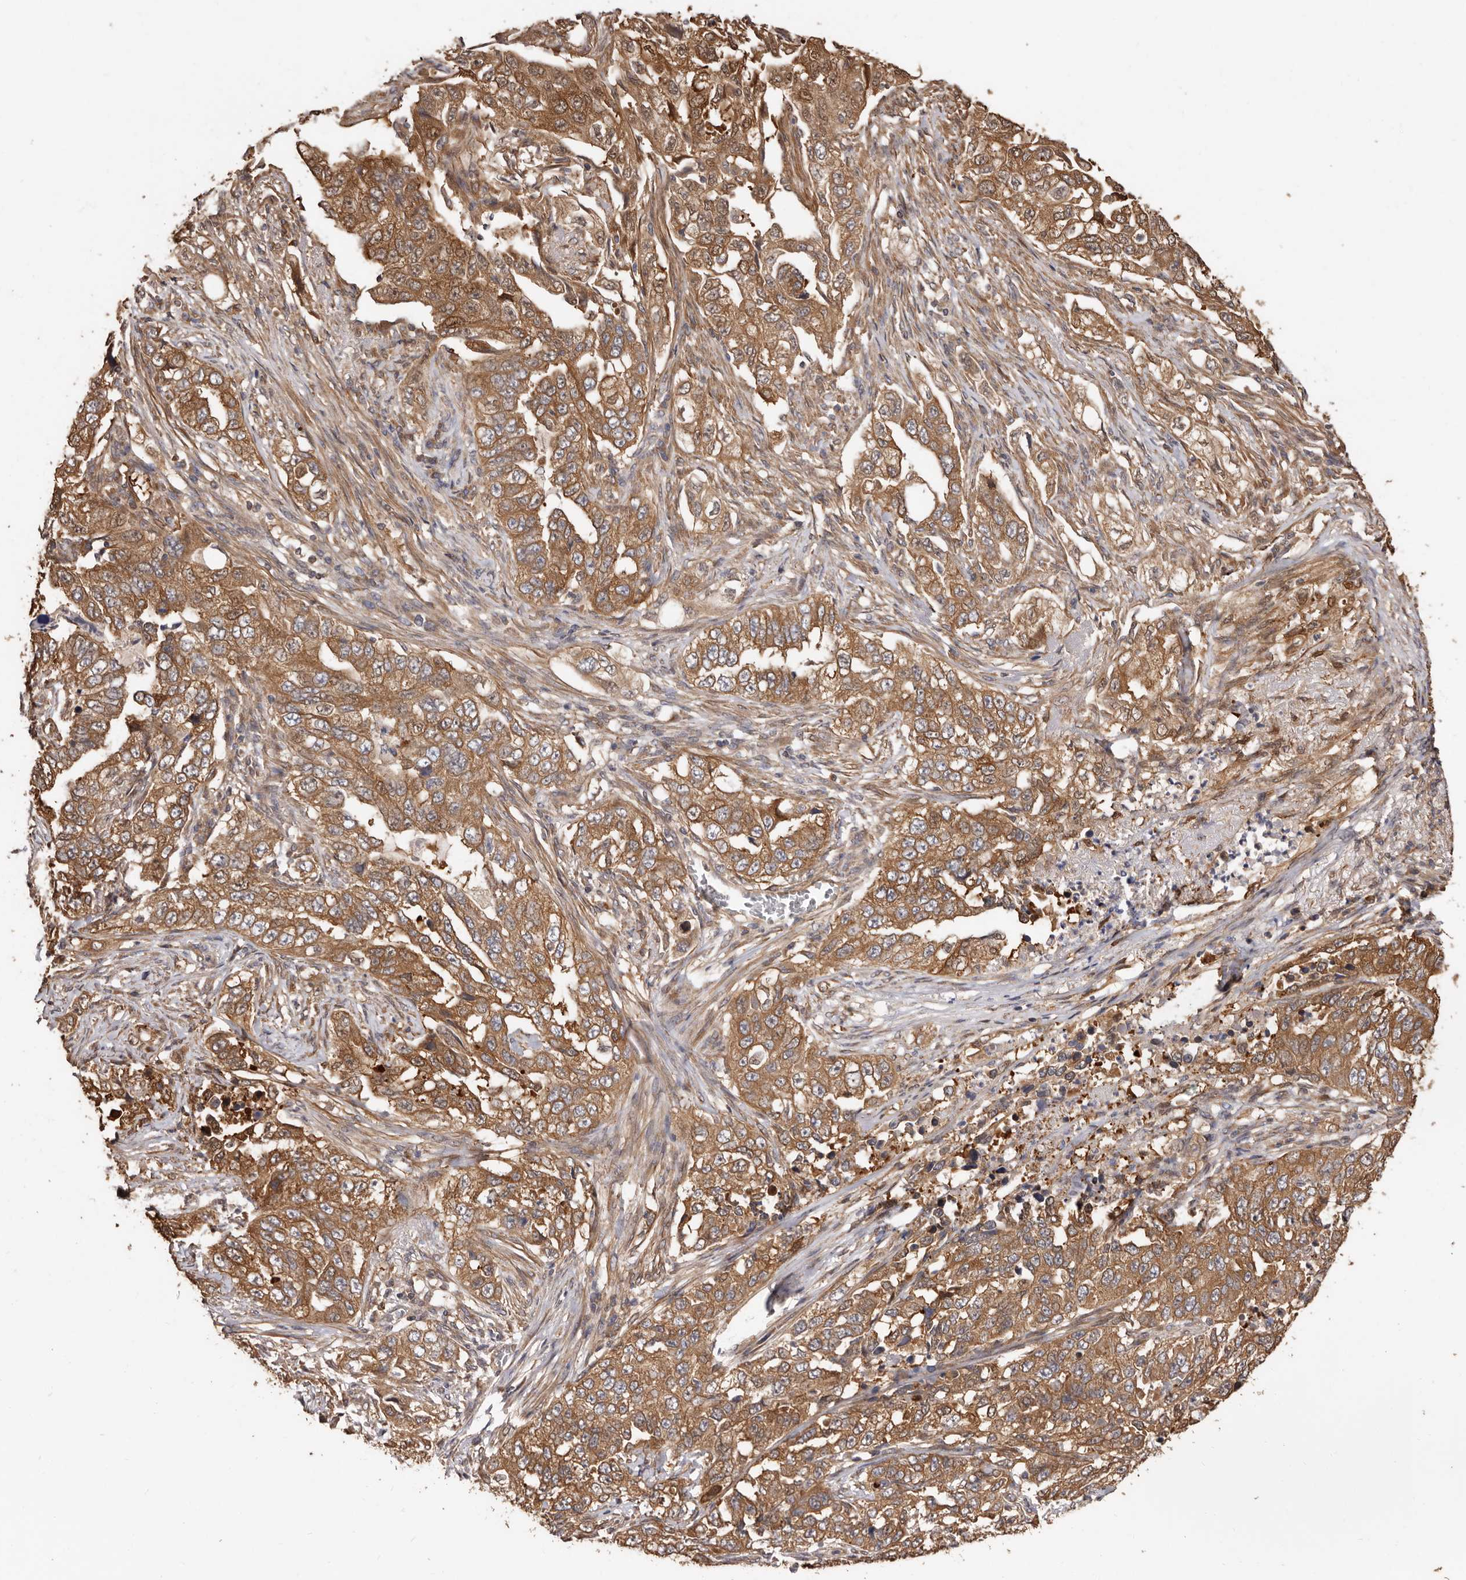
{"staining": {"intensity": "moderate", "quantity": ">75%", "location": "cytoplasmic/membranous"}, "tissue": "lung cancer", "cell_type": "Tumor cells", "image_type": "cancer", "snomed": [{"axis": "morphology", "description": "Adenocarcinoma, NOS"}, {"axis": "topography", "description": "Lung"}], "caption": "The histopathology image shows staining of adenocarcinoma (lung), revealing moderate cytoplasmic/membranous protein positivity (brown color) within tumor cells.", "gene": "COQ8B", "patient": {"sex": "female", "age": 51}}